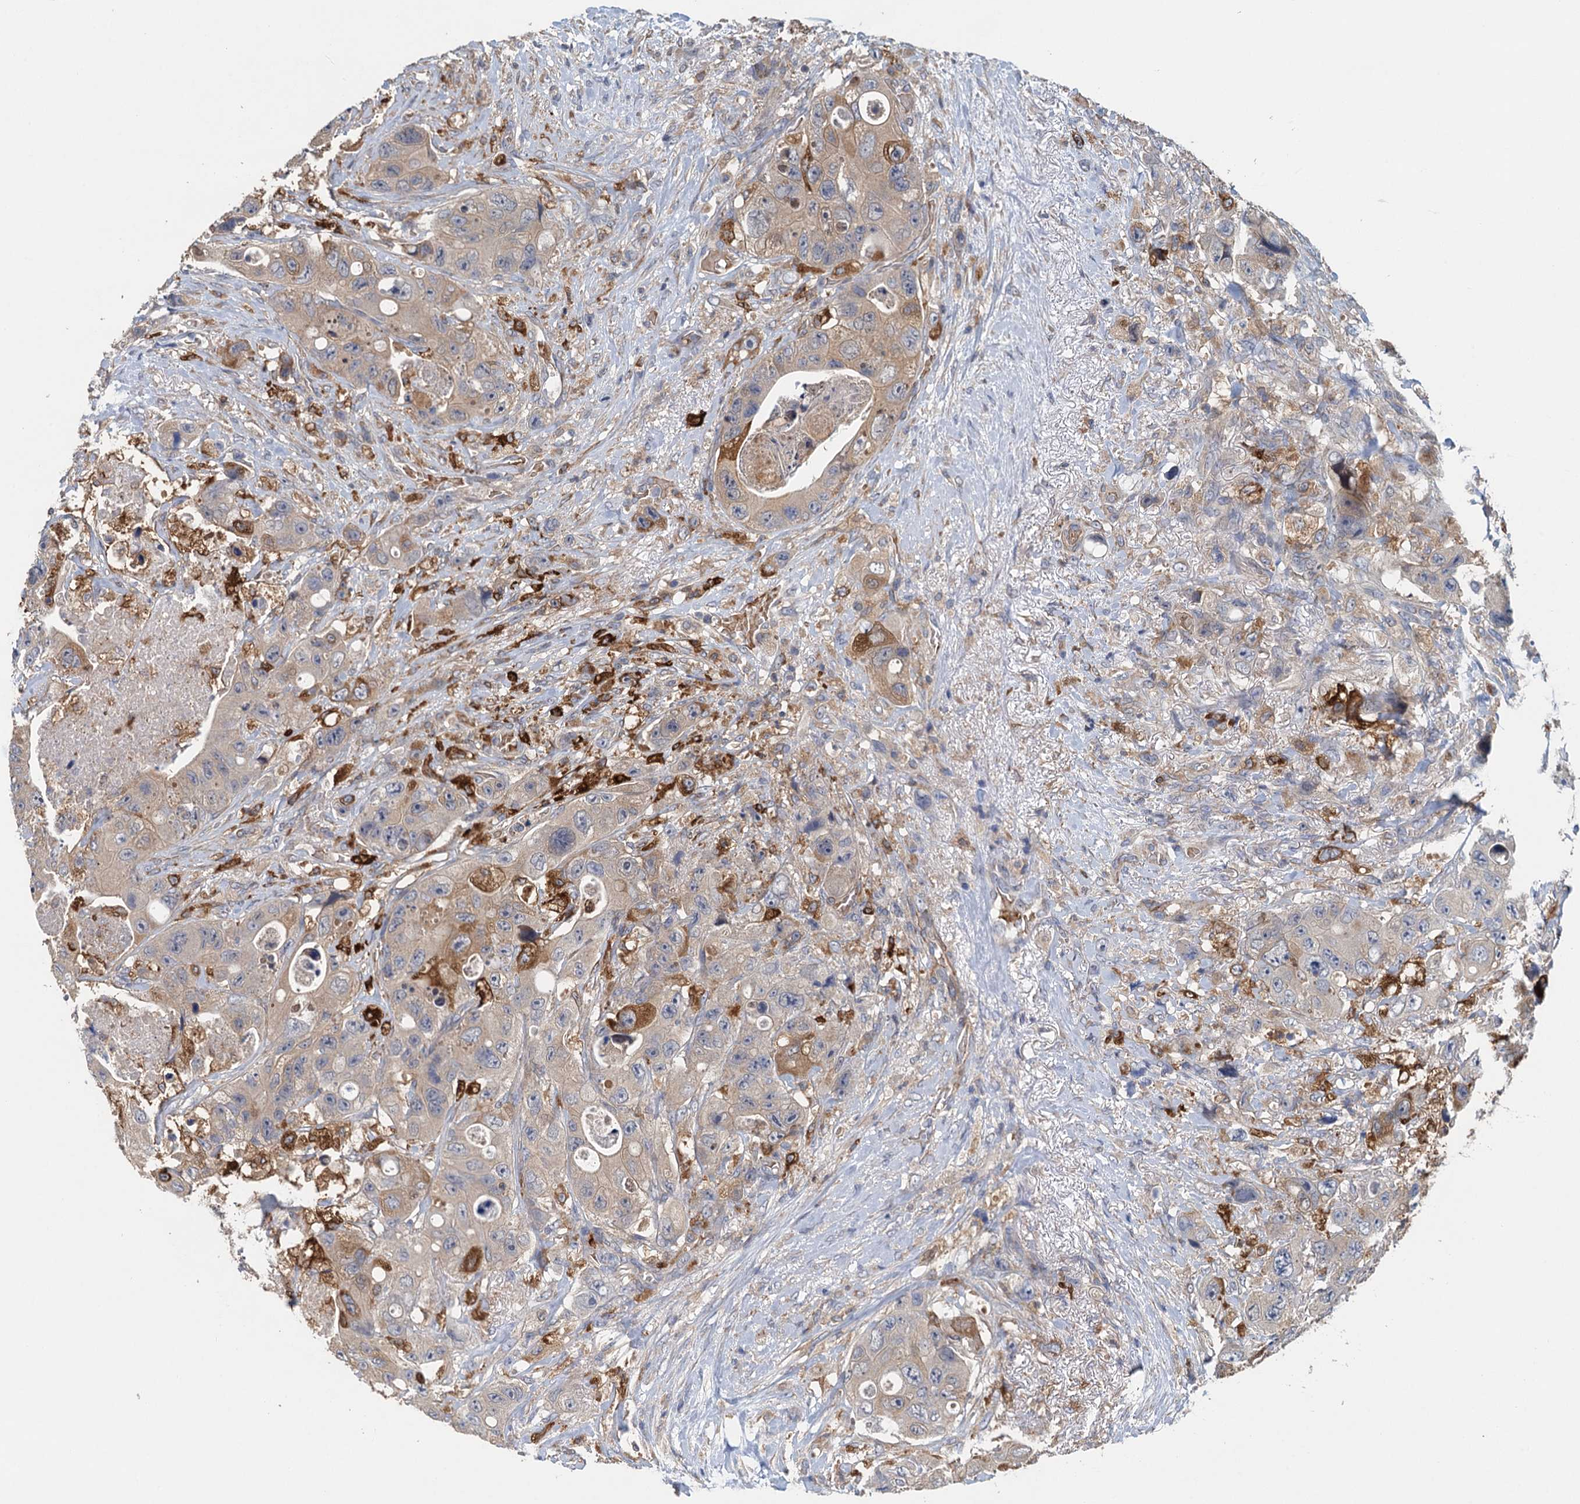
{"staining": {"intensity": "moderate", "quantity": "<25%", "location": "cytoplasmic/membranous"}, "tissue": "colorectal cancer", "cell_type": "Tumor cells", "image_type": "cancer", "snomed": [{"axis": "morphology", "description": "Adenocarcinoma, NOS"}, {"axis": "topography", "description": "Colon"}], "caption": "Colorectal adenocarcinoma stained with a protein marker reveals moderate staining in tumor cells.", "gene": "RSAD2", "patient": {"sex": "female", "age": 46}}